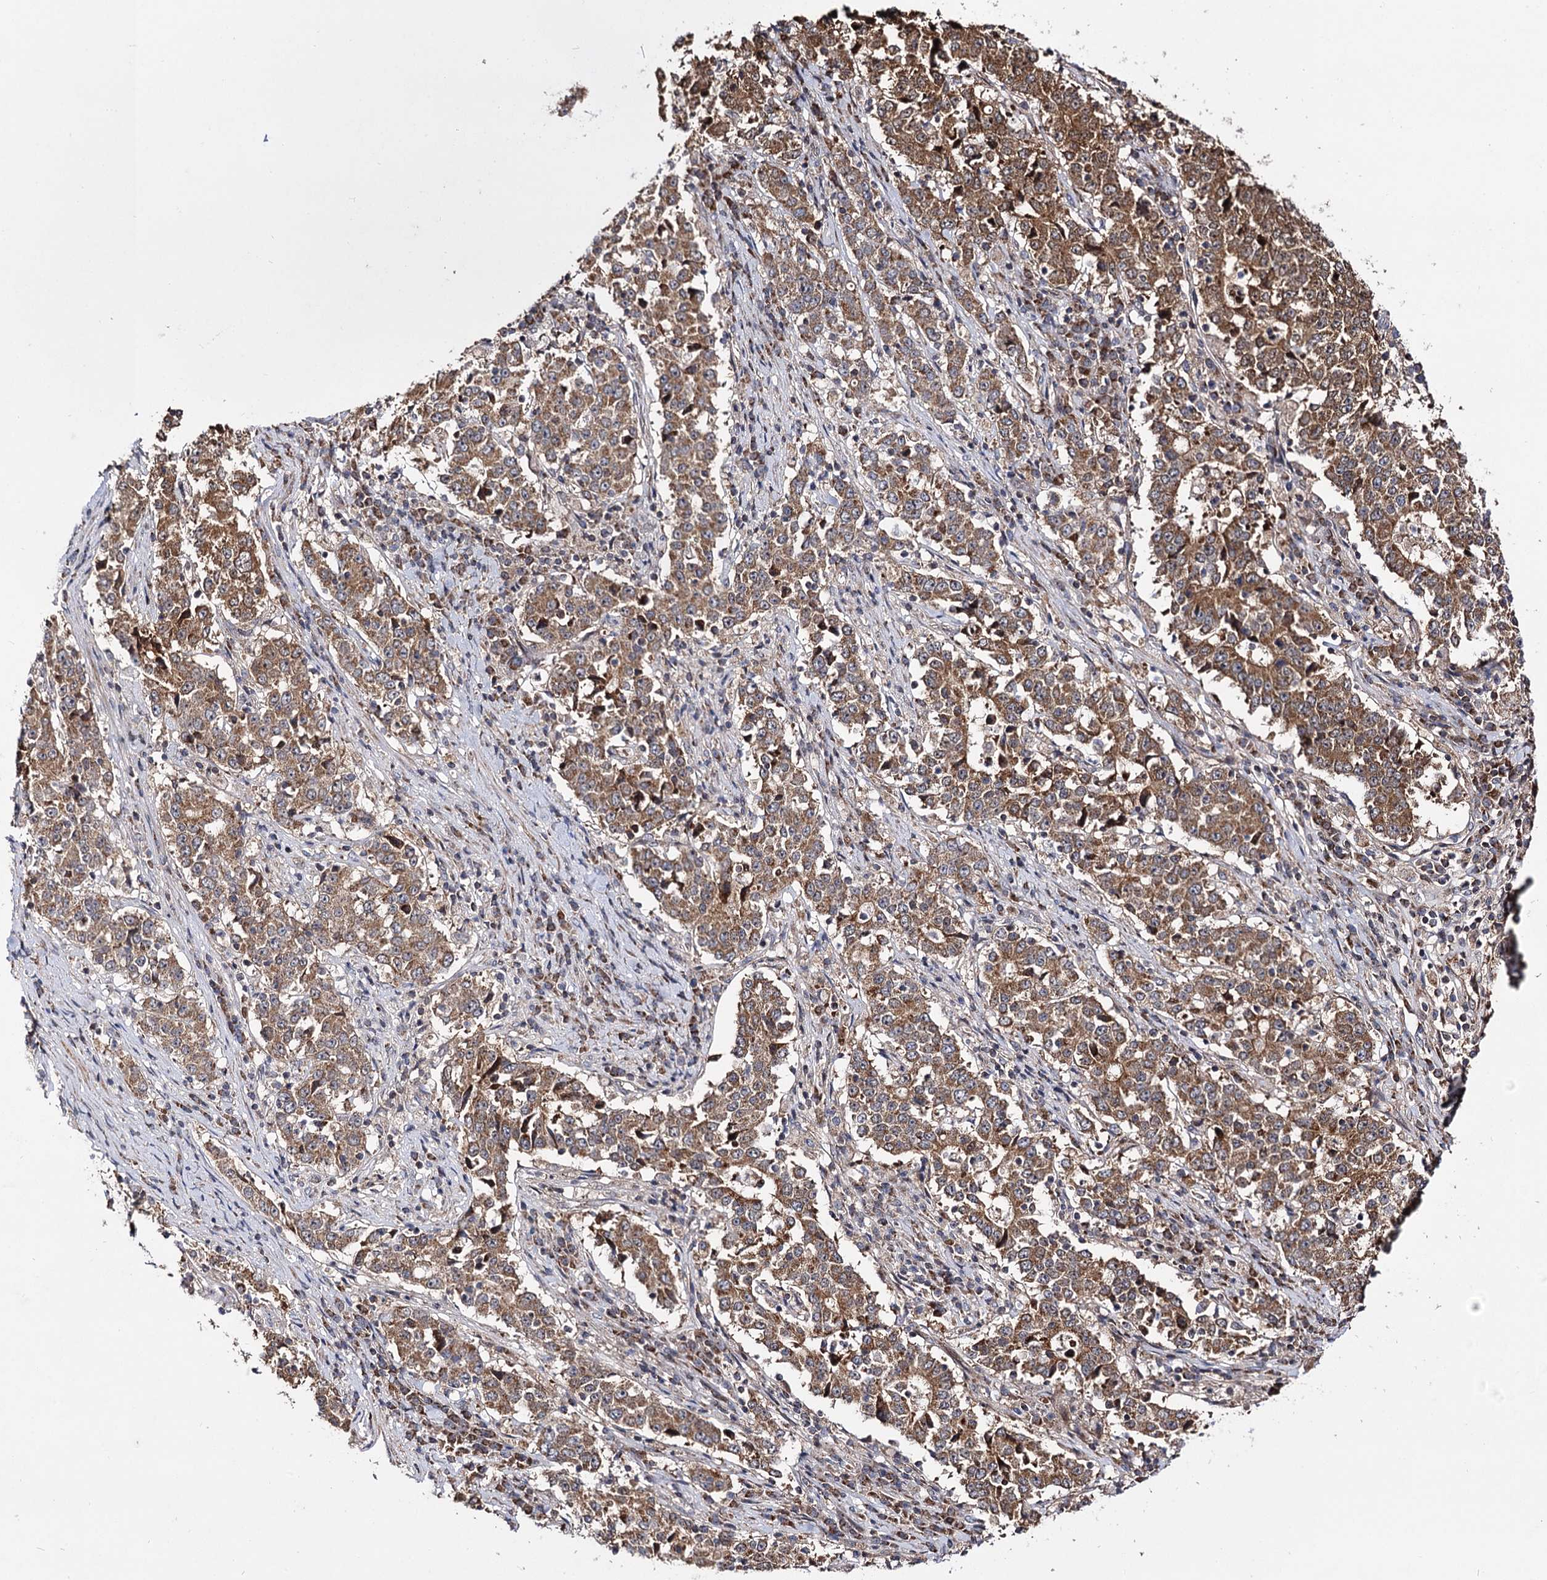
{"staining": {"intensity": "moderate", "quantity": ">75%", "location": "cytoplasmic/membranous"}, "tissue": "stomach cancer", "cell_type": "Tumor cells", "image_type": "cancer", "snomed": [{"axis": "morphology", "description": "Adenocarcinoma, NOS"}, {"axis": "topography", "description": "Stomach"}], "caption": "Protein staining of stomach cancer tissue reveals moderate cytoplasmic/membranous staining in approximately >75% of tumor cells.", "gene": "CEP76", "patient": {"sex": "male", "age": 59}}